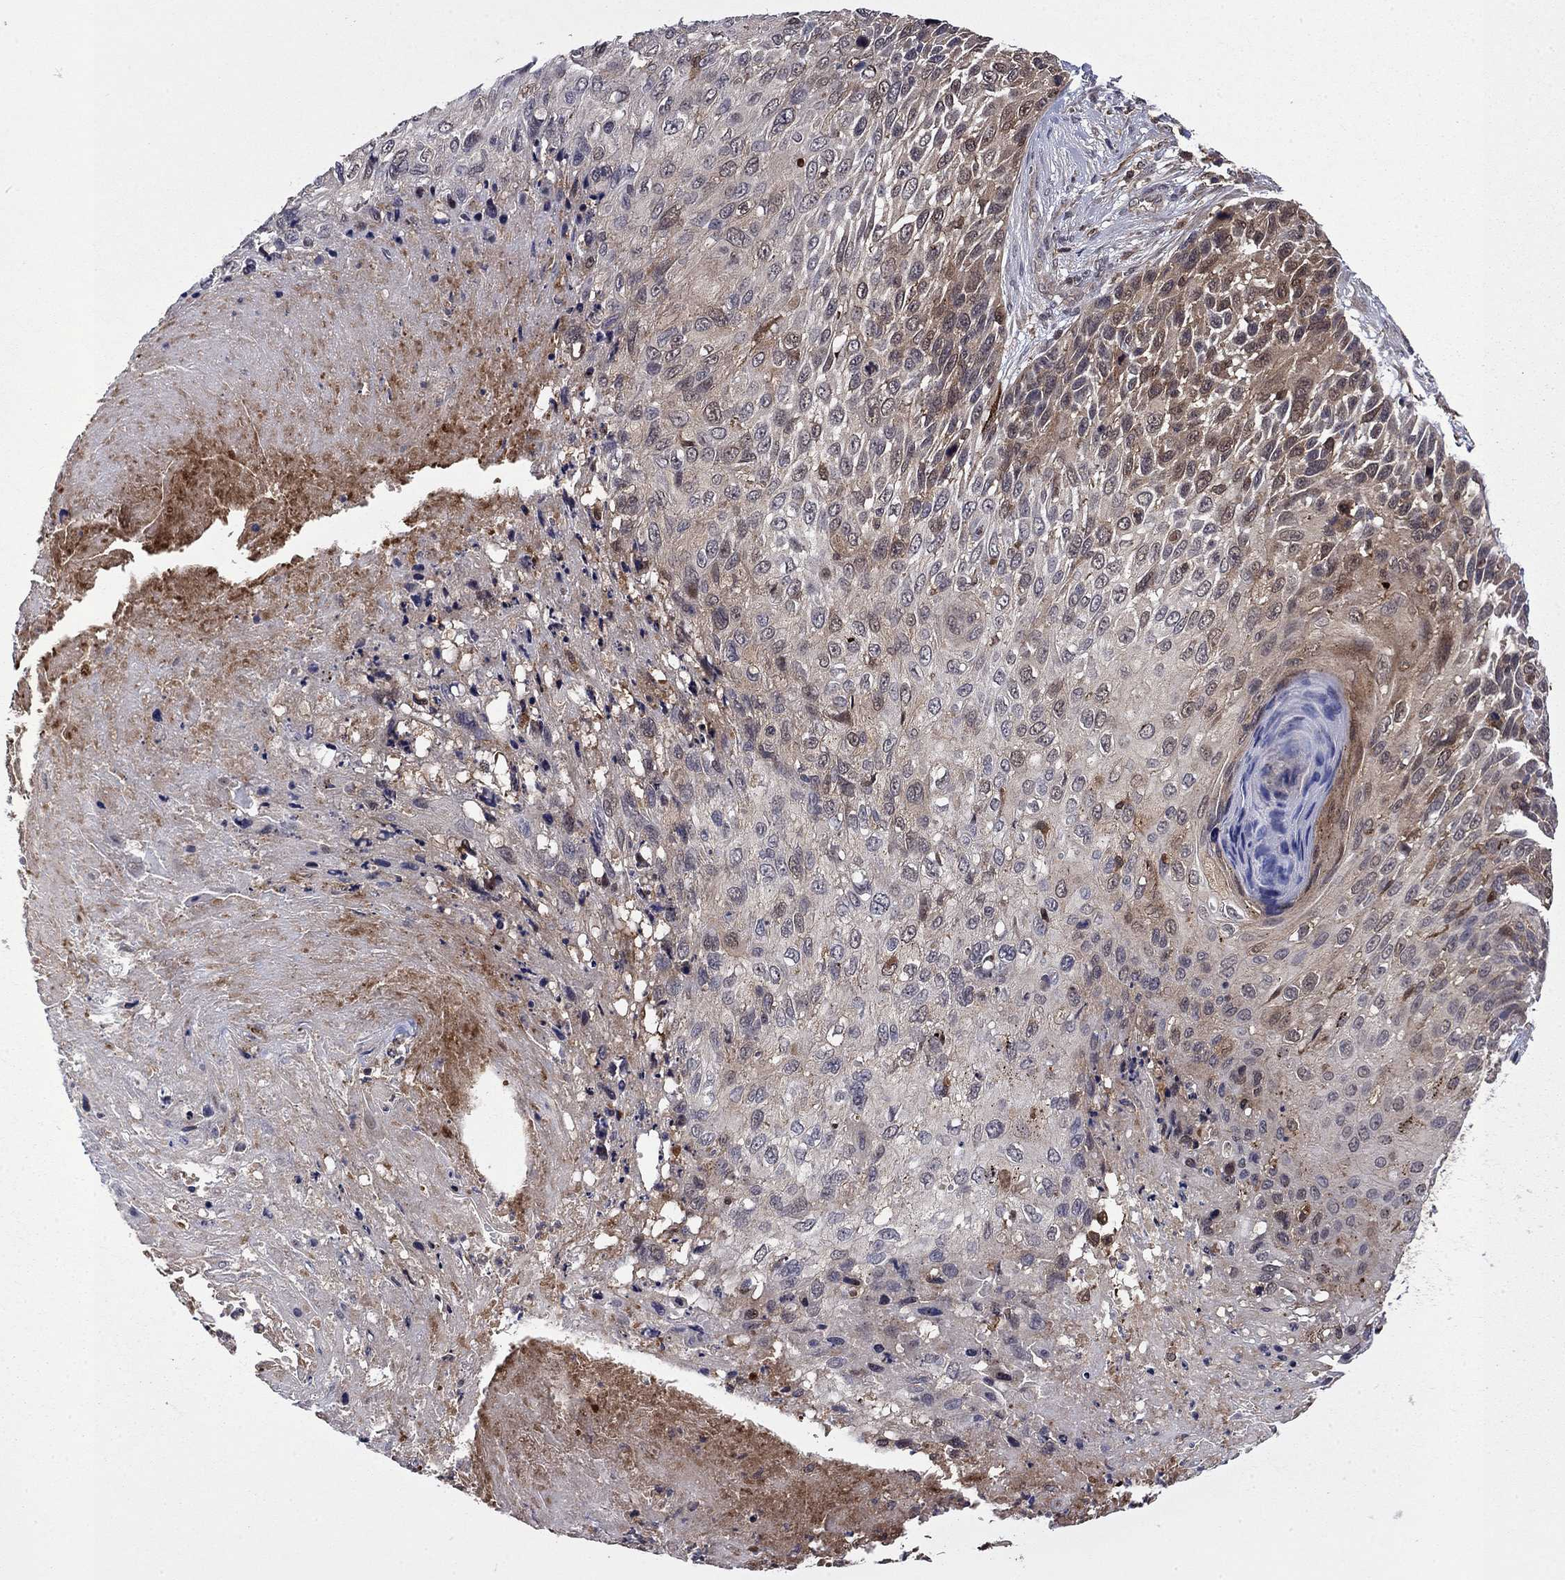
{"staining": {"intensity": "weak", "quantity": "<25%", "location": "cytoplasmic/membranous"}, "tissue": "skin cancer", "cell_type": "Tumor cells", "image_type": "cancer", "snomed": [{"axis": "morphology", "description": "Squamous cell carcinoma, NOS"}, {"axis": "topography", "description": "Skin"}], "caption": "The histopathology image demonstrates no staining of tumor cells in skin cancer.", "gene": "TPMT", "patient": {"sex": "male", "age": 92}}